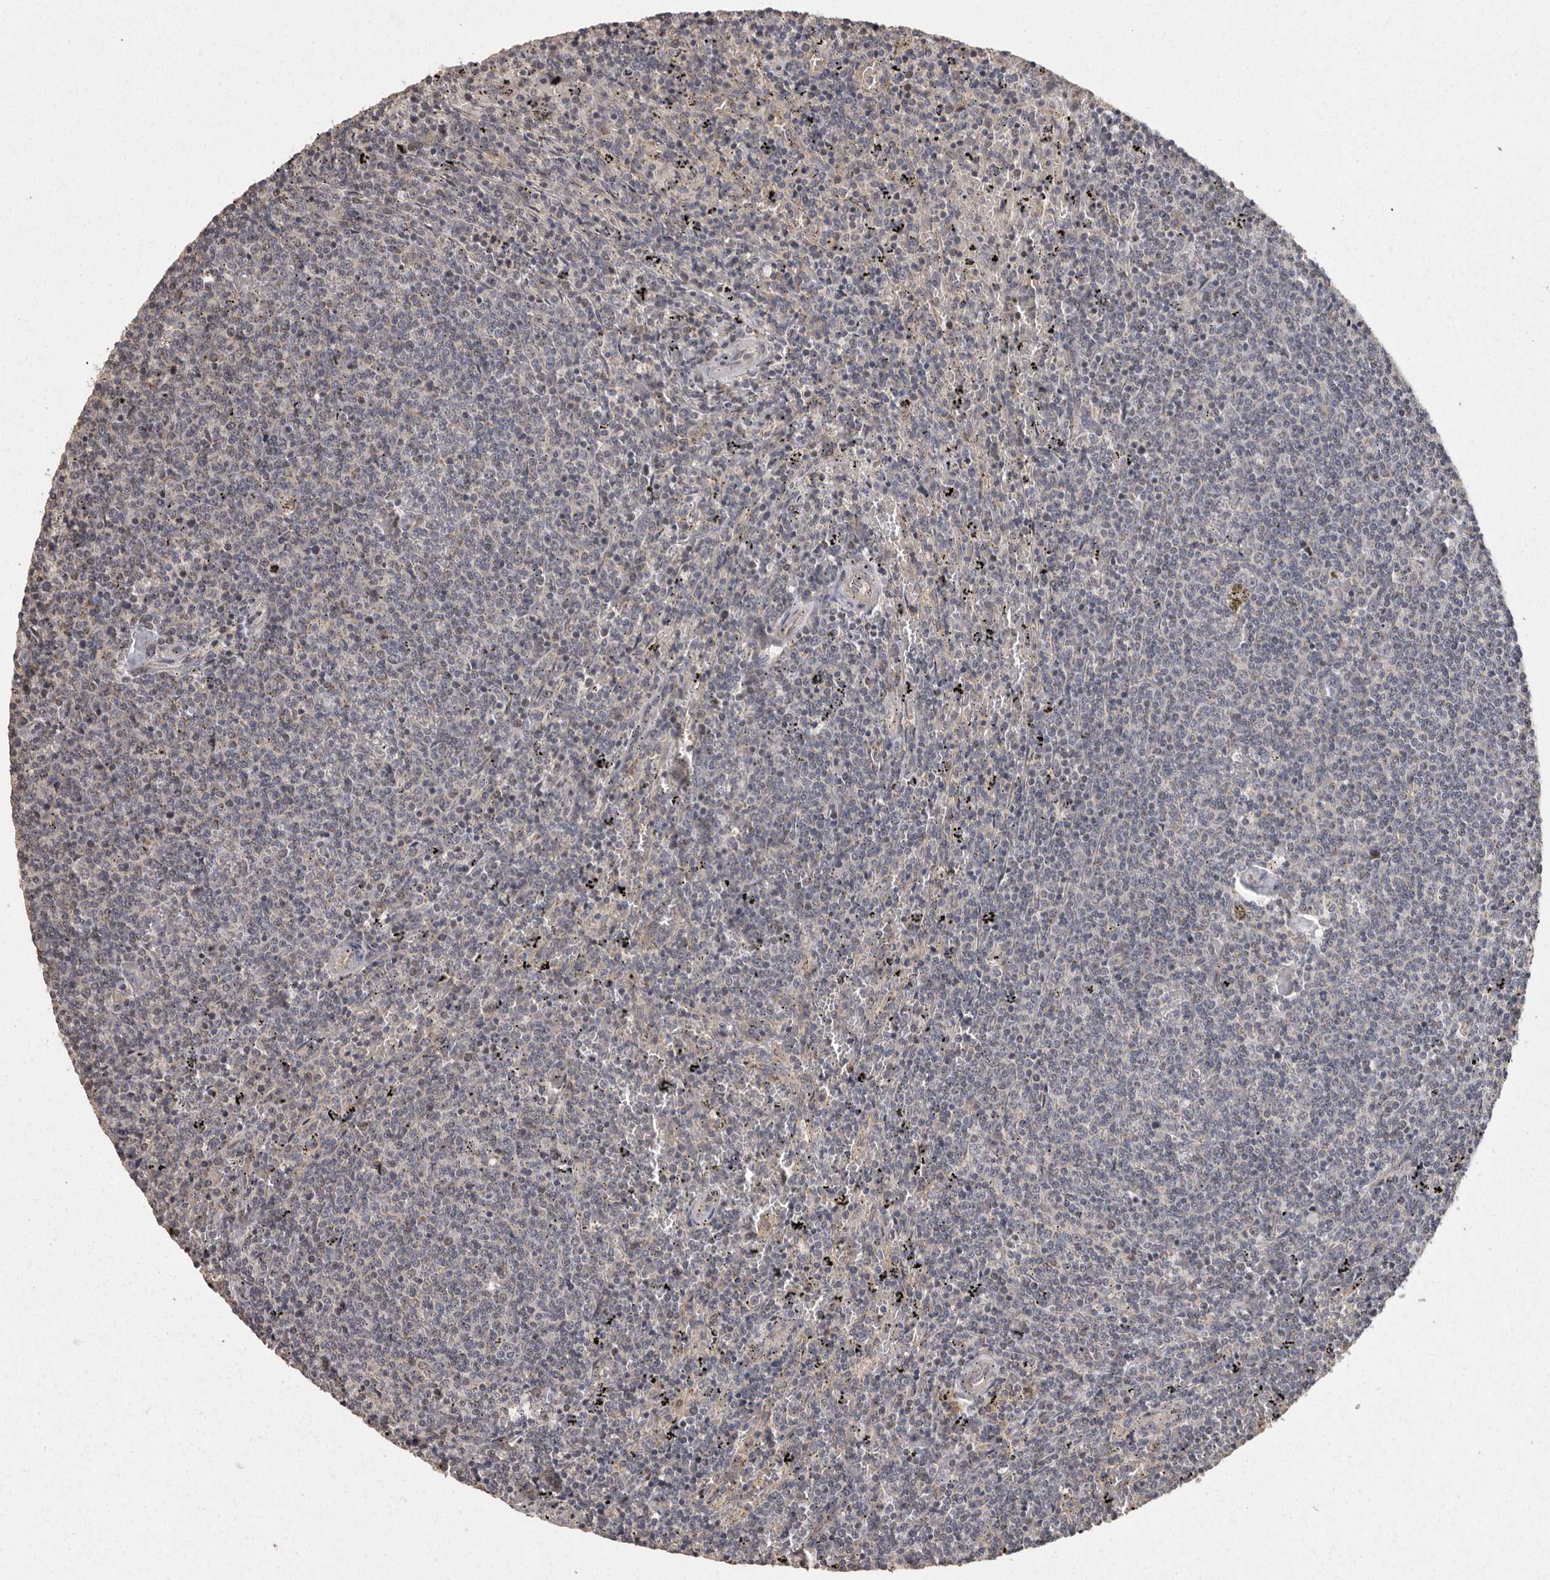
{"staining": {"intensity": "negative", "quantity": "none", "location": "none"}, "tissue": "lymphoma", "cell_type": "Tumor cells", "image_type": "cancer", "snomed": [{"axis": "morphology", "description": "Malignant lymphoma, non-Hodgkin's type, Low grade"}, {"axis": "topography", "description": "Spleen"}], "caption": "This histopathology image is of low-grade malignant lymphoma, non-Hodgkin's type stained with immunohistochemistry (IHC) to label a protein in brown with the nuclei are counter-stained blue. There is no positivity in tumor cells.", "gene": "BAIAP2", "patient": {"sex": "female", "age": 50}}